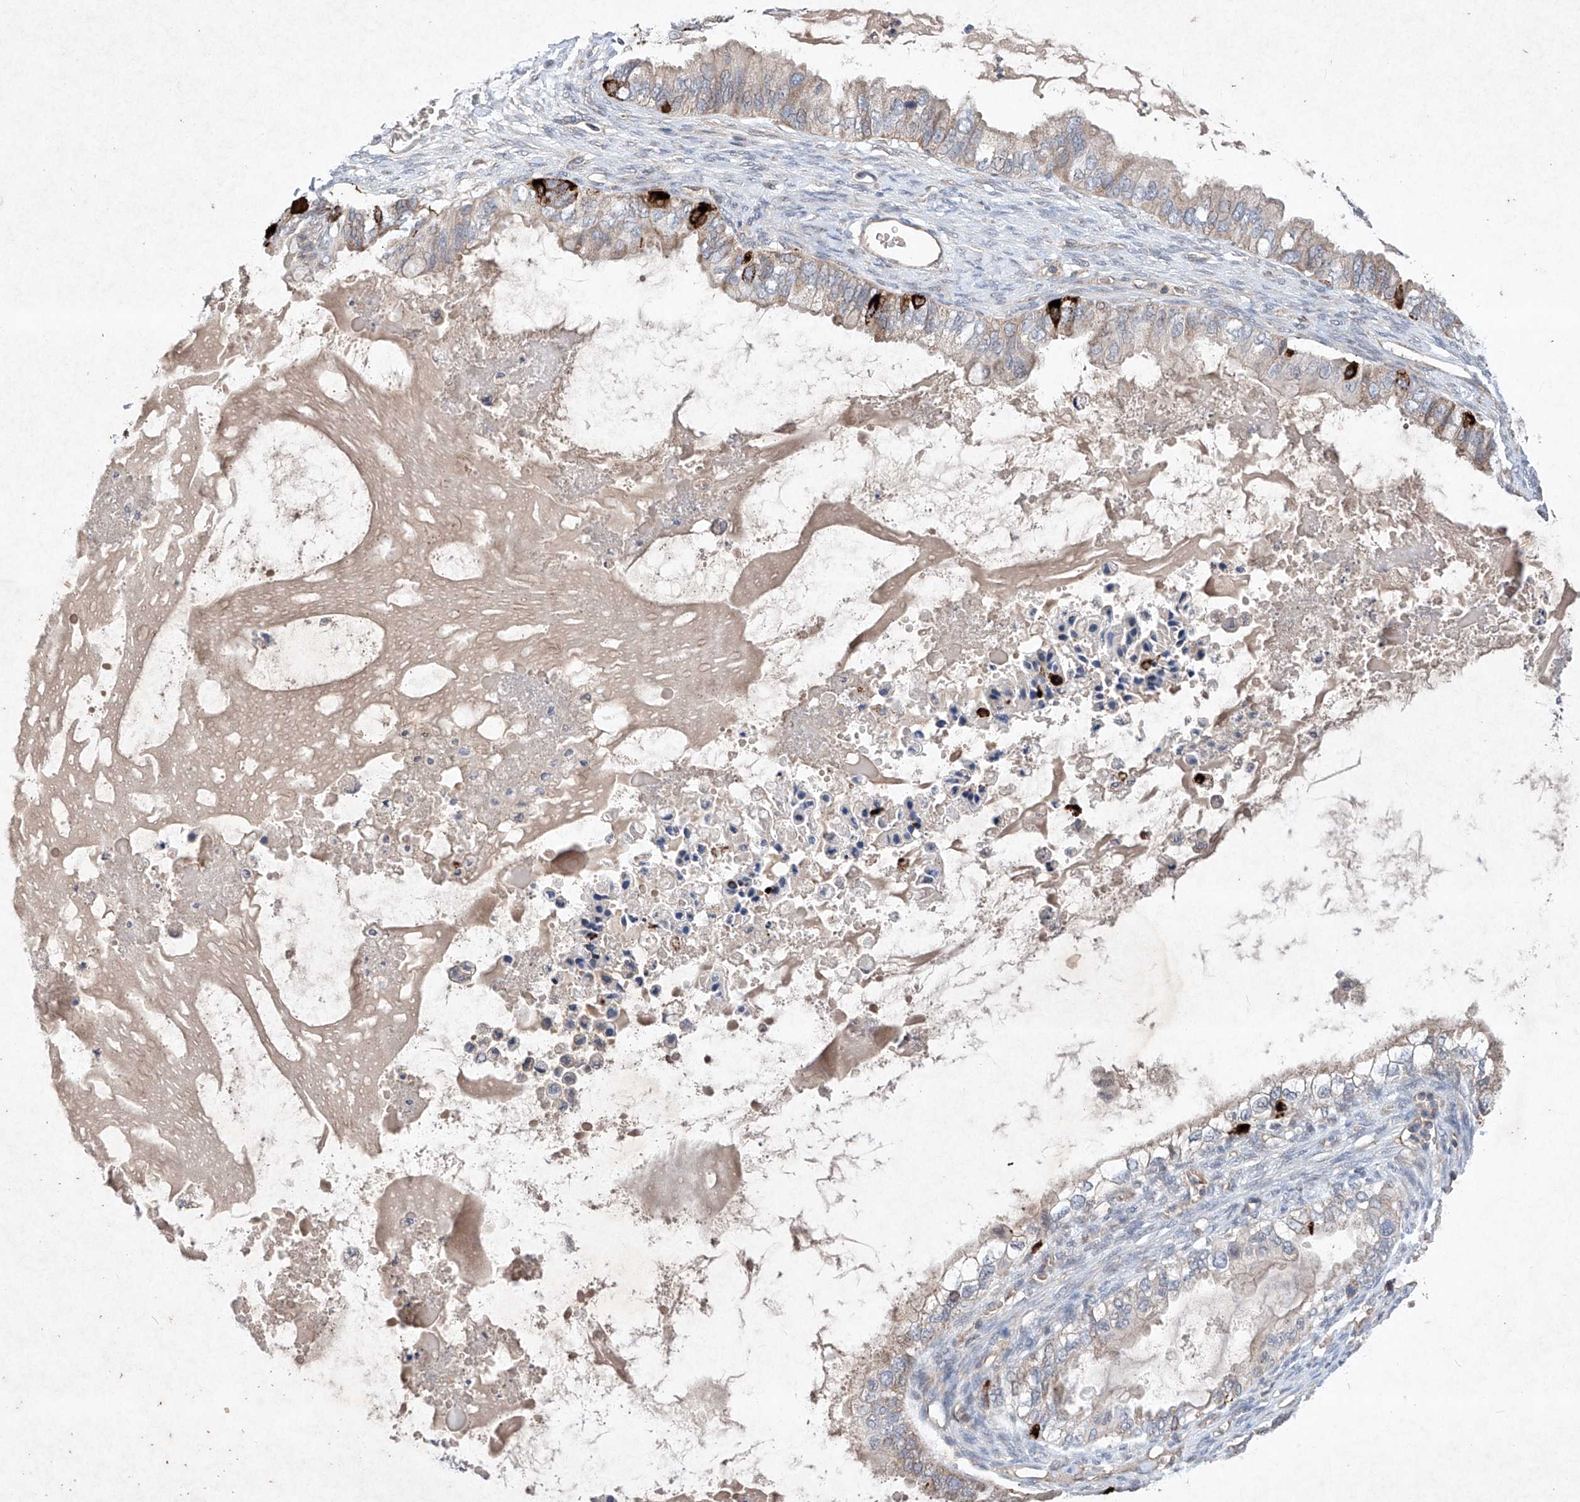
{"staining": {"intensity": "strong", "quantity": "<25%", "location": "cytoplasmic/membranous"}, "tissue": "ovarian cancer", "cell_type": "Tumor cells", "image_type": "cancer", "snomed": [{"axis": "morphology", "description": "Cystadenocarcinoma, mucinous, NOS"}, {"axis": "topography", "description": "Ovary"}], "caption": "Ovarian cancer (mucinous cystadenocarcinoma) stained with DAB (3,3'-diaminobenzidine) IHC exhibits medium levels of strong cytoplasmic/membranous expression in about <25% of tumor cells.", "gene": "FASTK", "patient": {"sex": "female", "age": 80}}